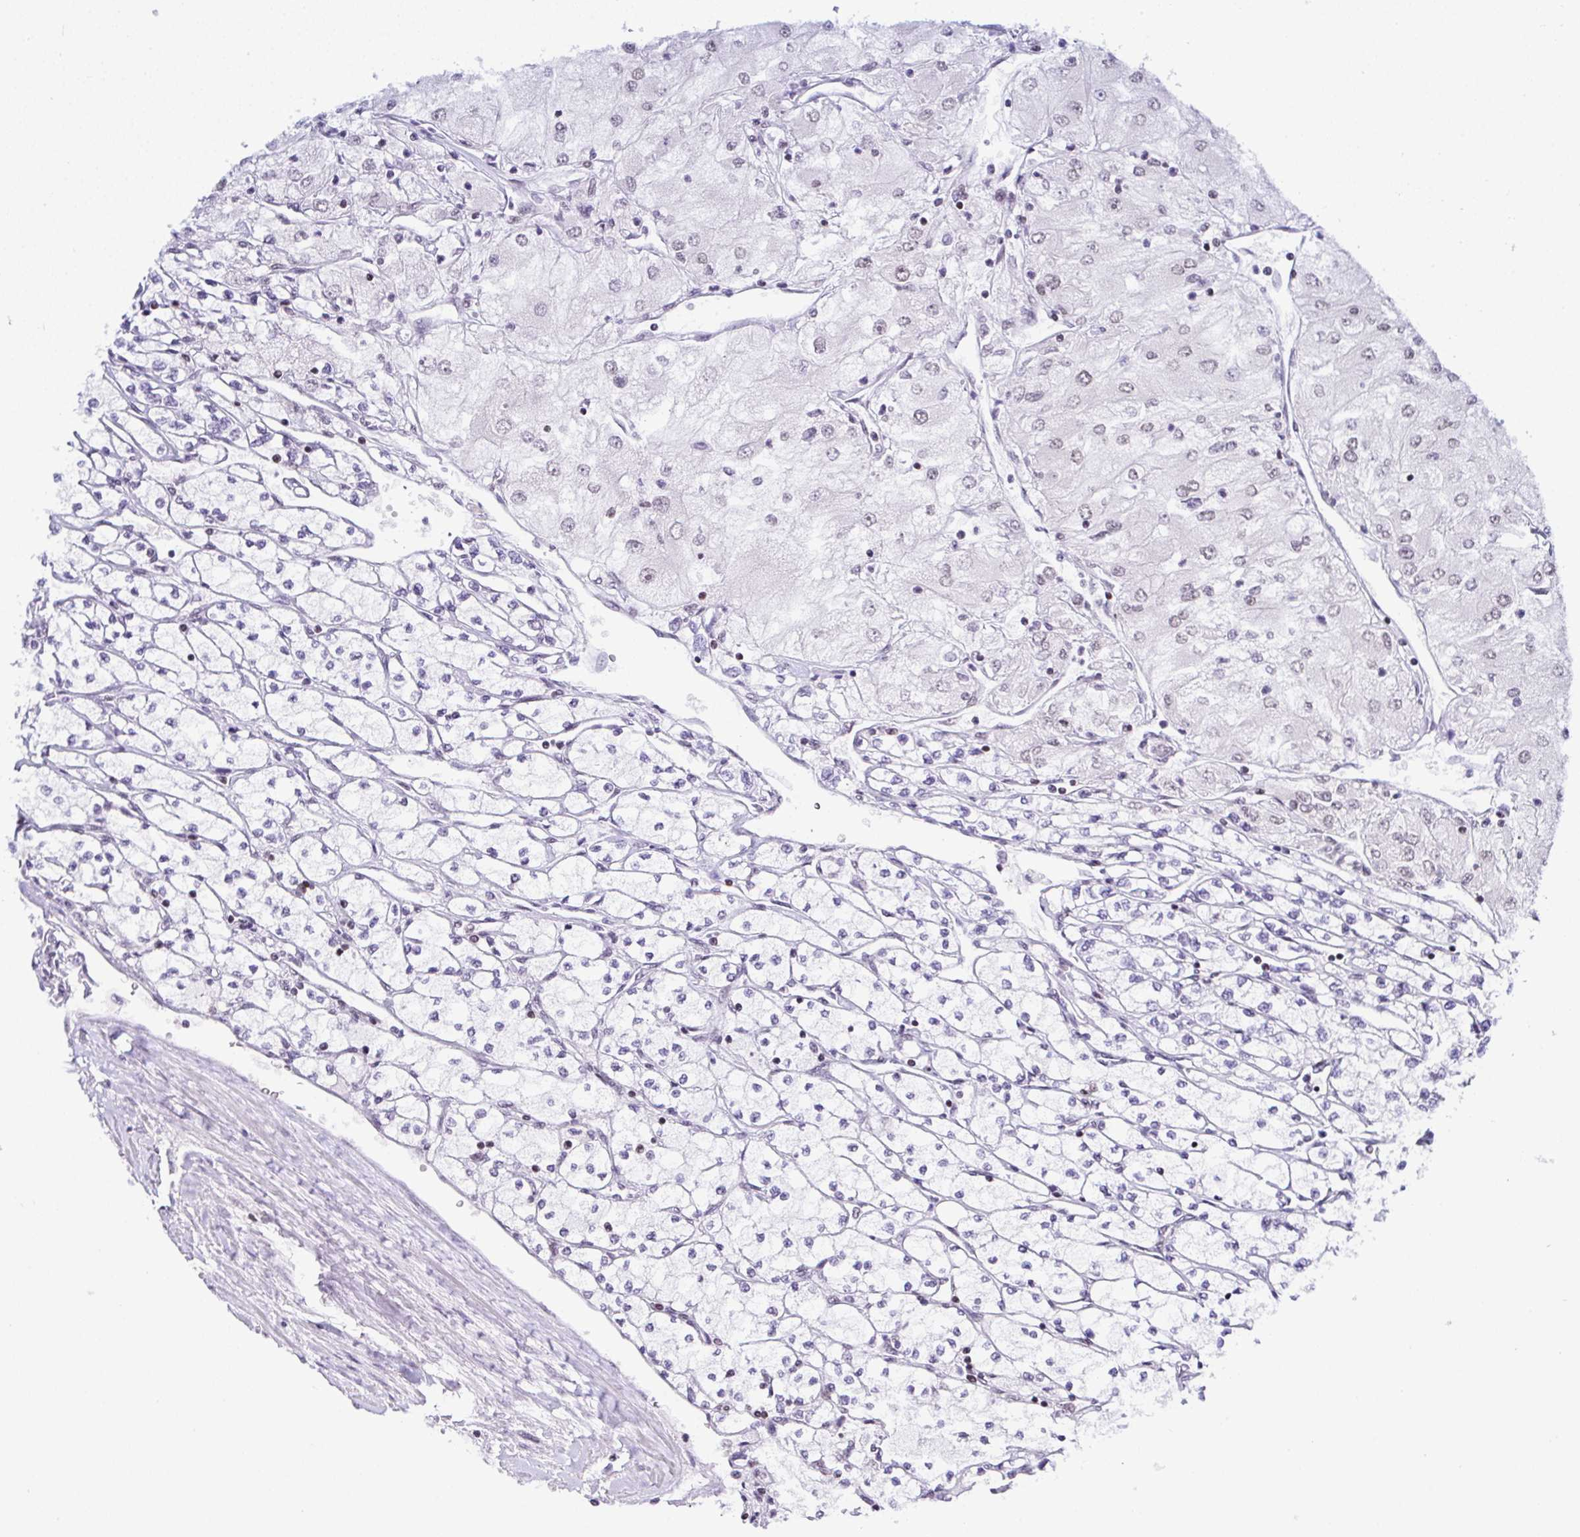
{"staining": {"intensity": "weak", "quantity": "<25%", "location": "nuclear"}, "tissue": "renal cancer", "cell_type": "Tumor cells", "image_type": "cancer", "snomed": [{"axis": "morphology", "description": "Adenocarcinoma, NOS"}, {"axis": "topography", "description": "Kidney"}], "caption": "Tumor cells show no significant protein staining in renal cancer. Nuclei are stained in blue.", "gene": "DR1", "patient": {"sex": "male", "age": 80}}